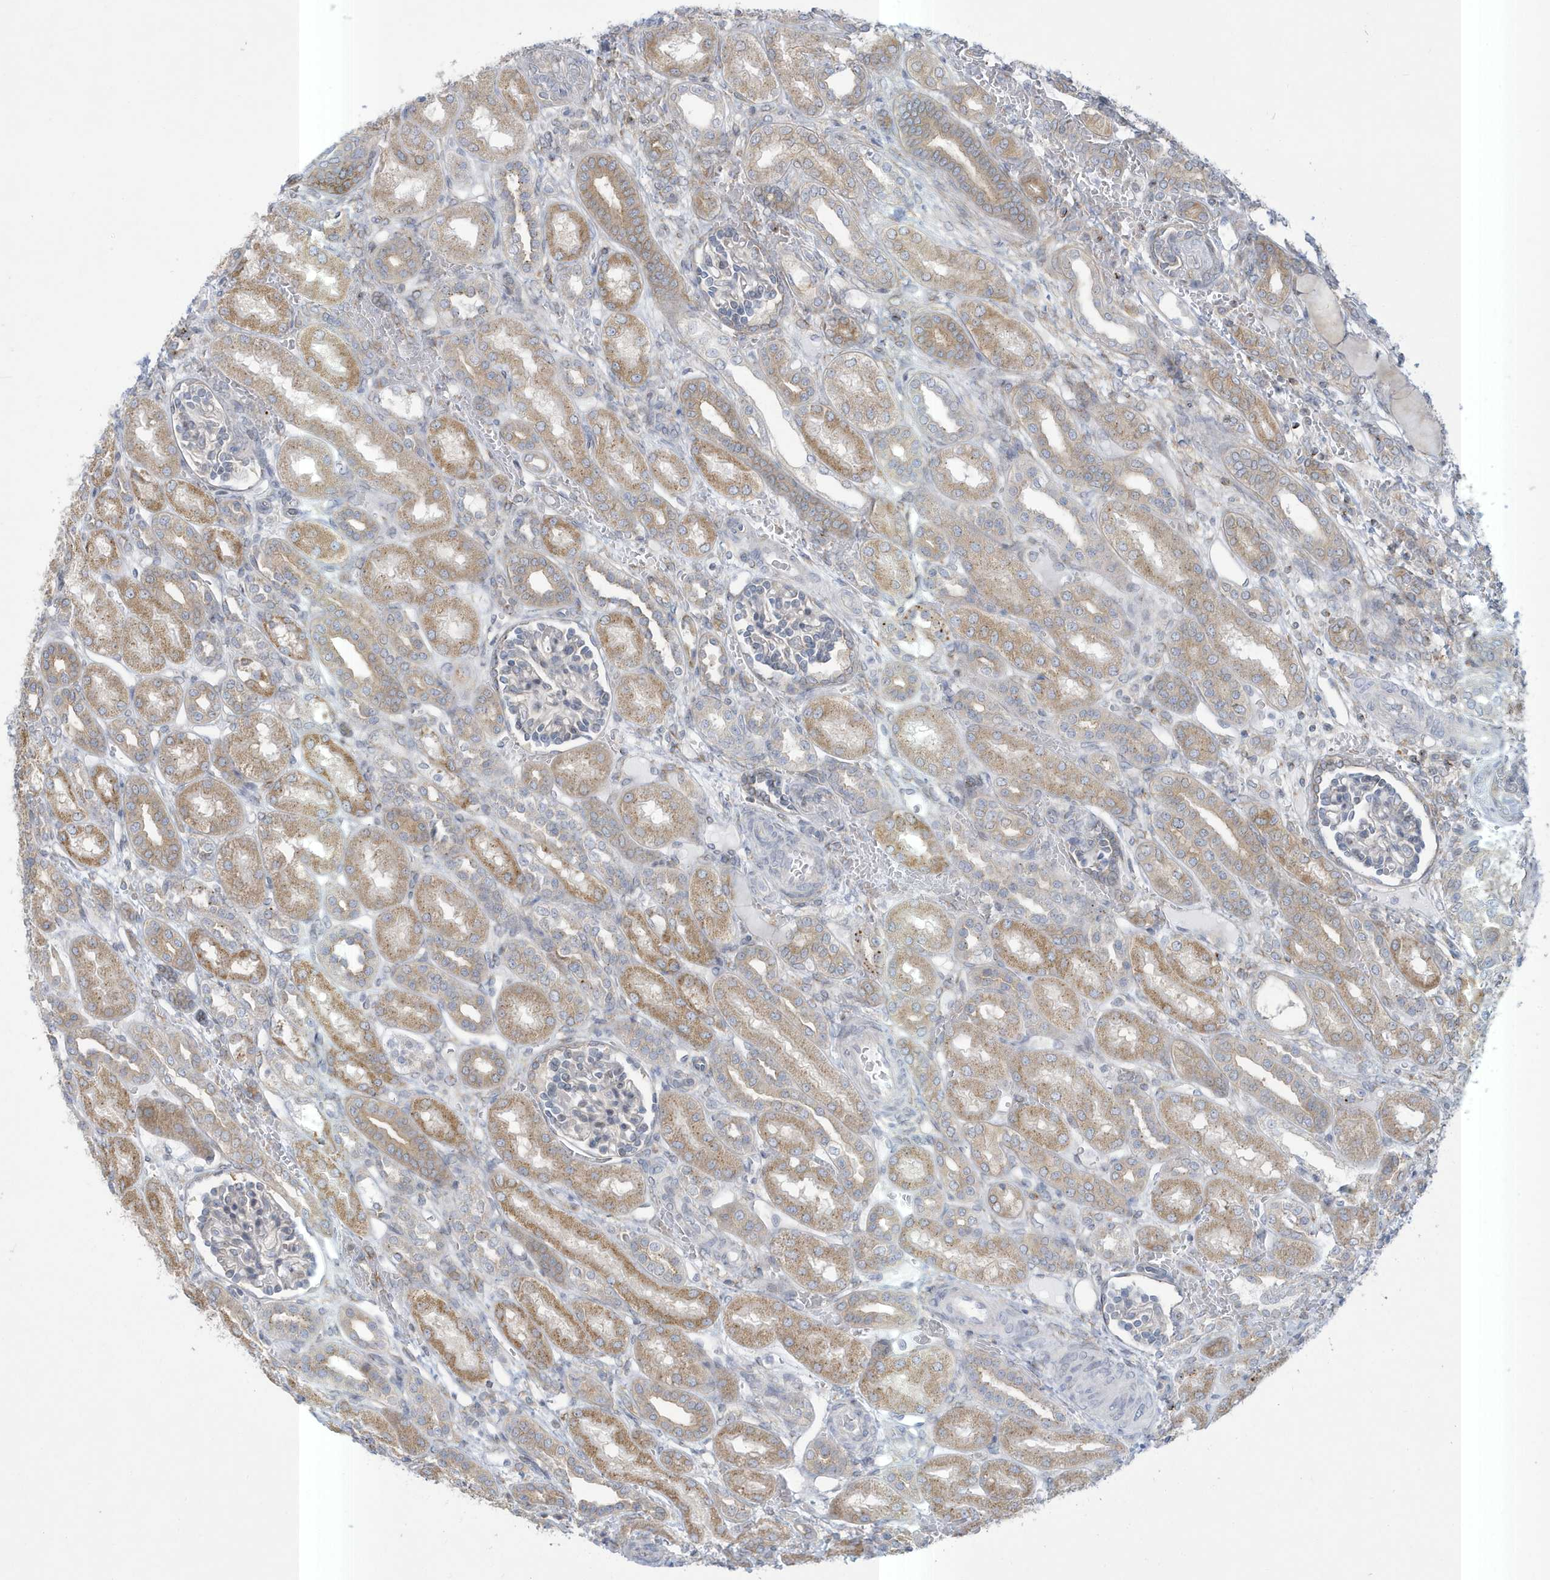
{"staining": {"intensity": "negative", "quantity": "none", "location": "none"}, "tissue": "kidney", "cell_type": "Cells in glomeruli", "image_type": "normal", "snomed": [{"axis": "morphology", "description": "Normal tissue, NOS"}, {"axis": "morphology", "description": "Neoplasm, malignant, NOS"}, {"axis": "topography", "description": "Kidney"}], "caption": "Unremarkable kidney was stained to show a protein in brown. There is no significant positivity in cells in glomeruli.", "gene": "SLAMF9", "patient": {"sex": "female", "age": 1}}